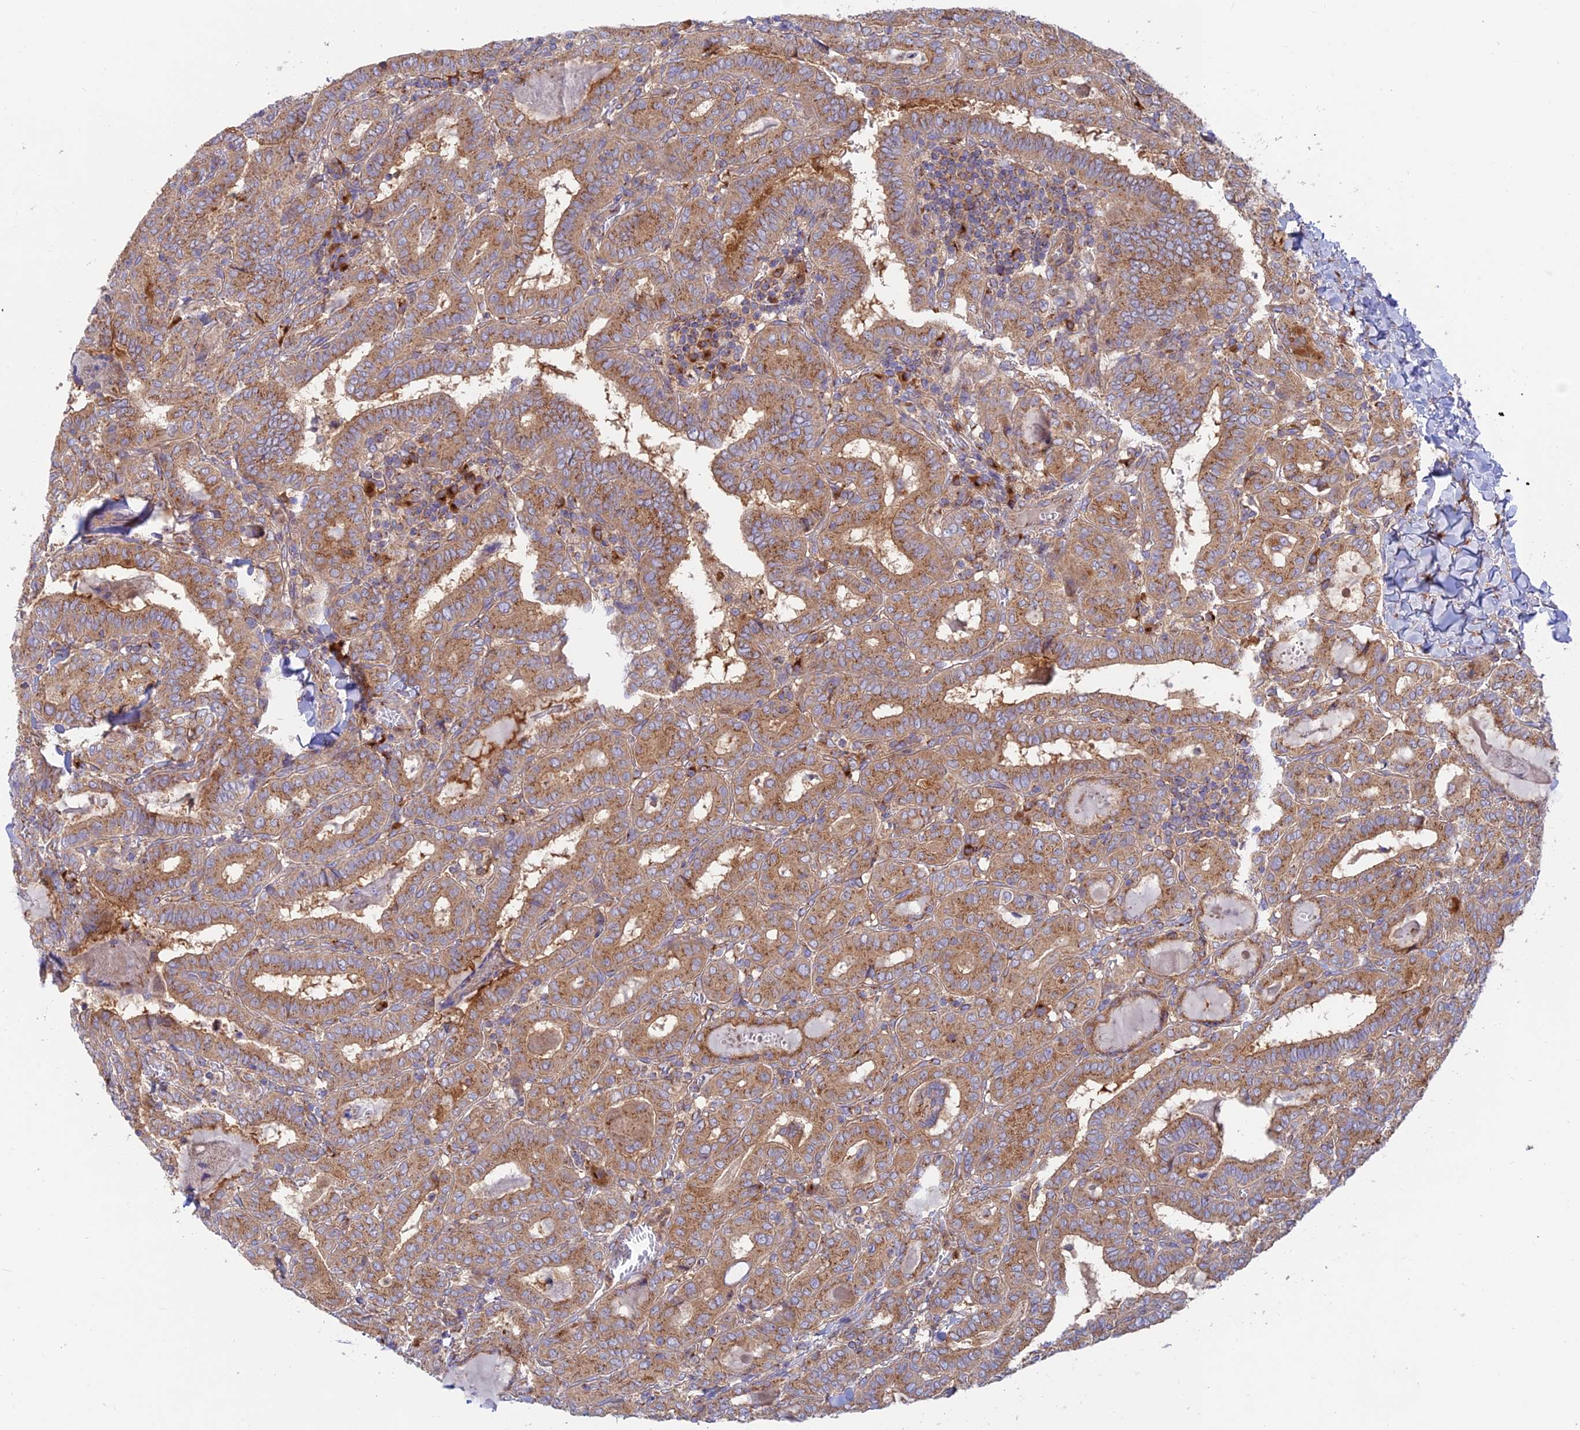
{"staining": {"intensity": "moderate", "quantity": ">75%", "location": "cytoplasmic/membranous"}, "tissue": "thyroid cancer", "cell_type": "Tumor cells", "image_type": "cancer", "snomed": [{"axis": "morphology", "description": "Papillary adenocarcinoma, NOS"}, {"axis": "topography", "description": "Thyroid gland"}], "caption": "Tumor cells reveal medium levels of moderate cytoplasmic/membranous positivity in about >75% of cells in thyroid papillary adenocarcinoma.", "gene": "GOLGA3", "patient": {"sex": "female", "age": 72}}